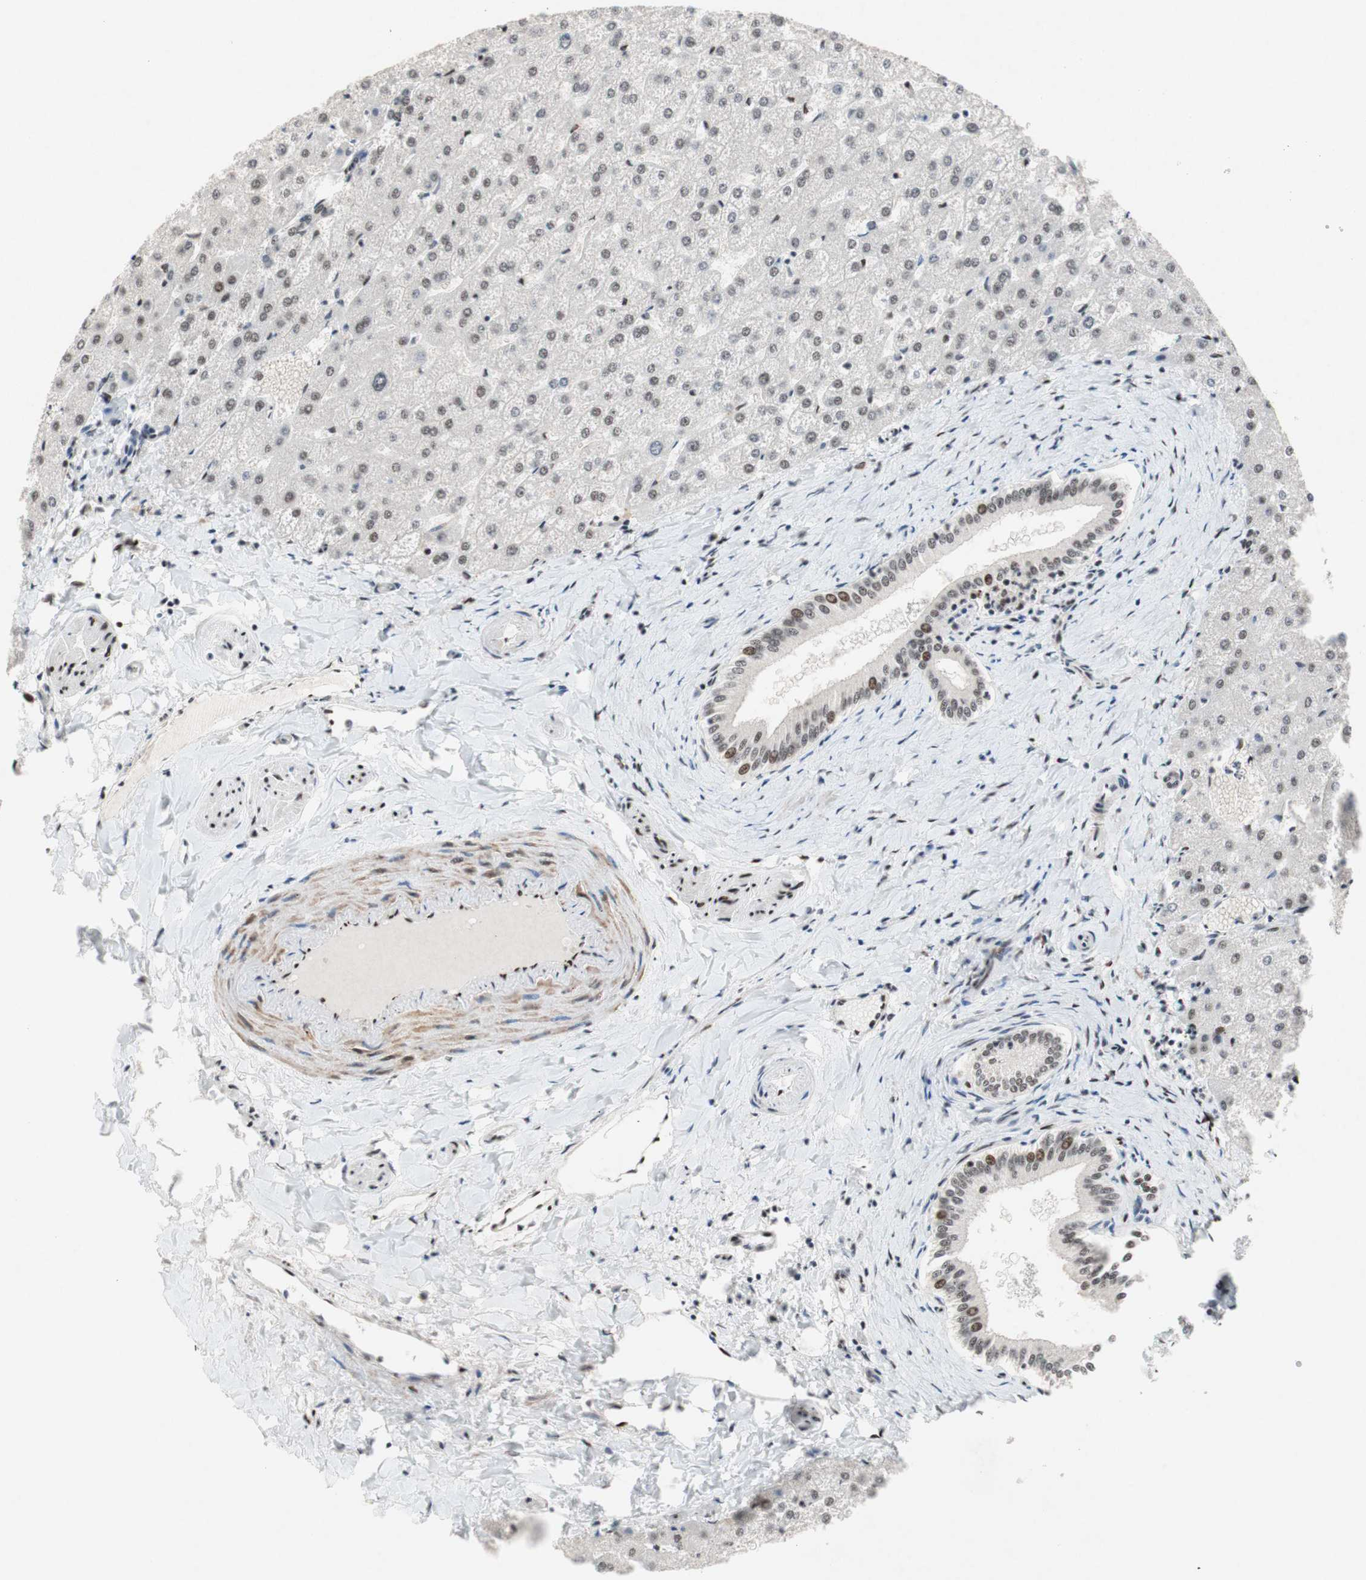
{"staining": {"intensity": "moderate", "quantity": "25%-75%", "location": "nuclear"}, "tissue": "liver", "cell_type": "Cholangiocytes", "image_type": "normal", "snomed": [{"axis": "morphology", "description": "Normal tissue, NOS"}, {"axis": "topography", "description": "Liver"}], "caption": "Unremarkable liver reveals moderate nuclear staining in about 25%-75% of cholangiocytes (IHC, brightfield microscopy, high magnification)..", "gene": "TLE1", "patient": {"sex": "female", "age": 32}}